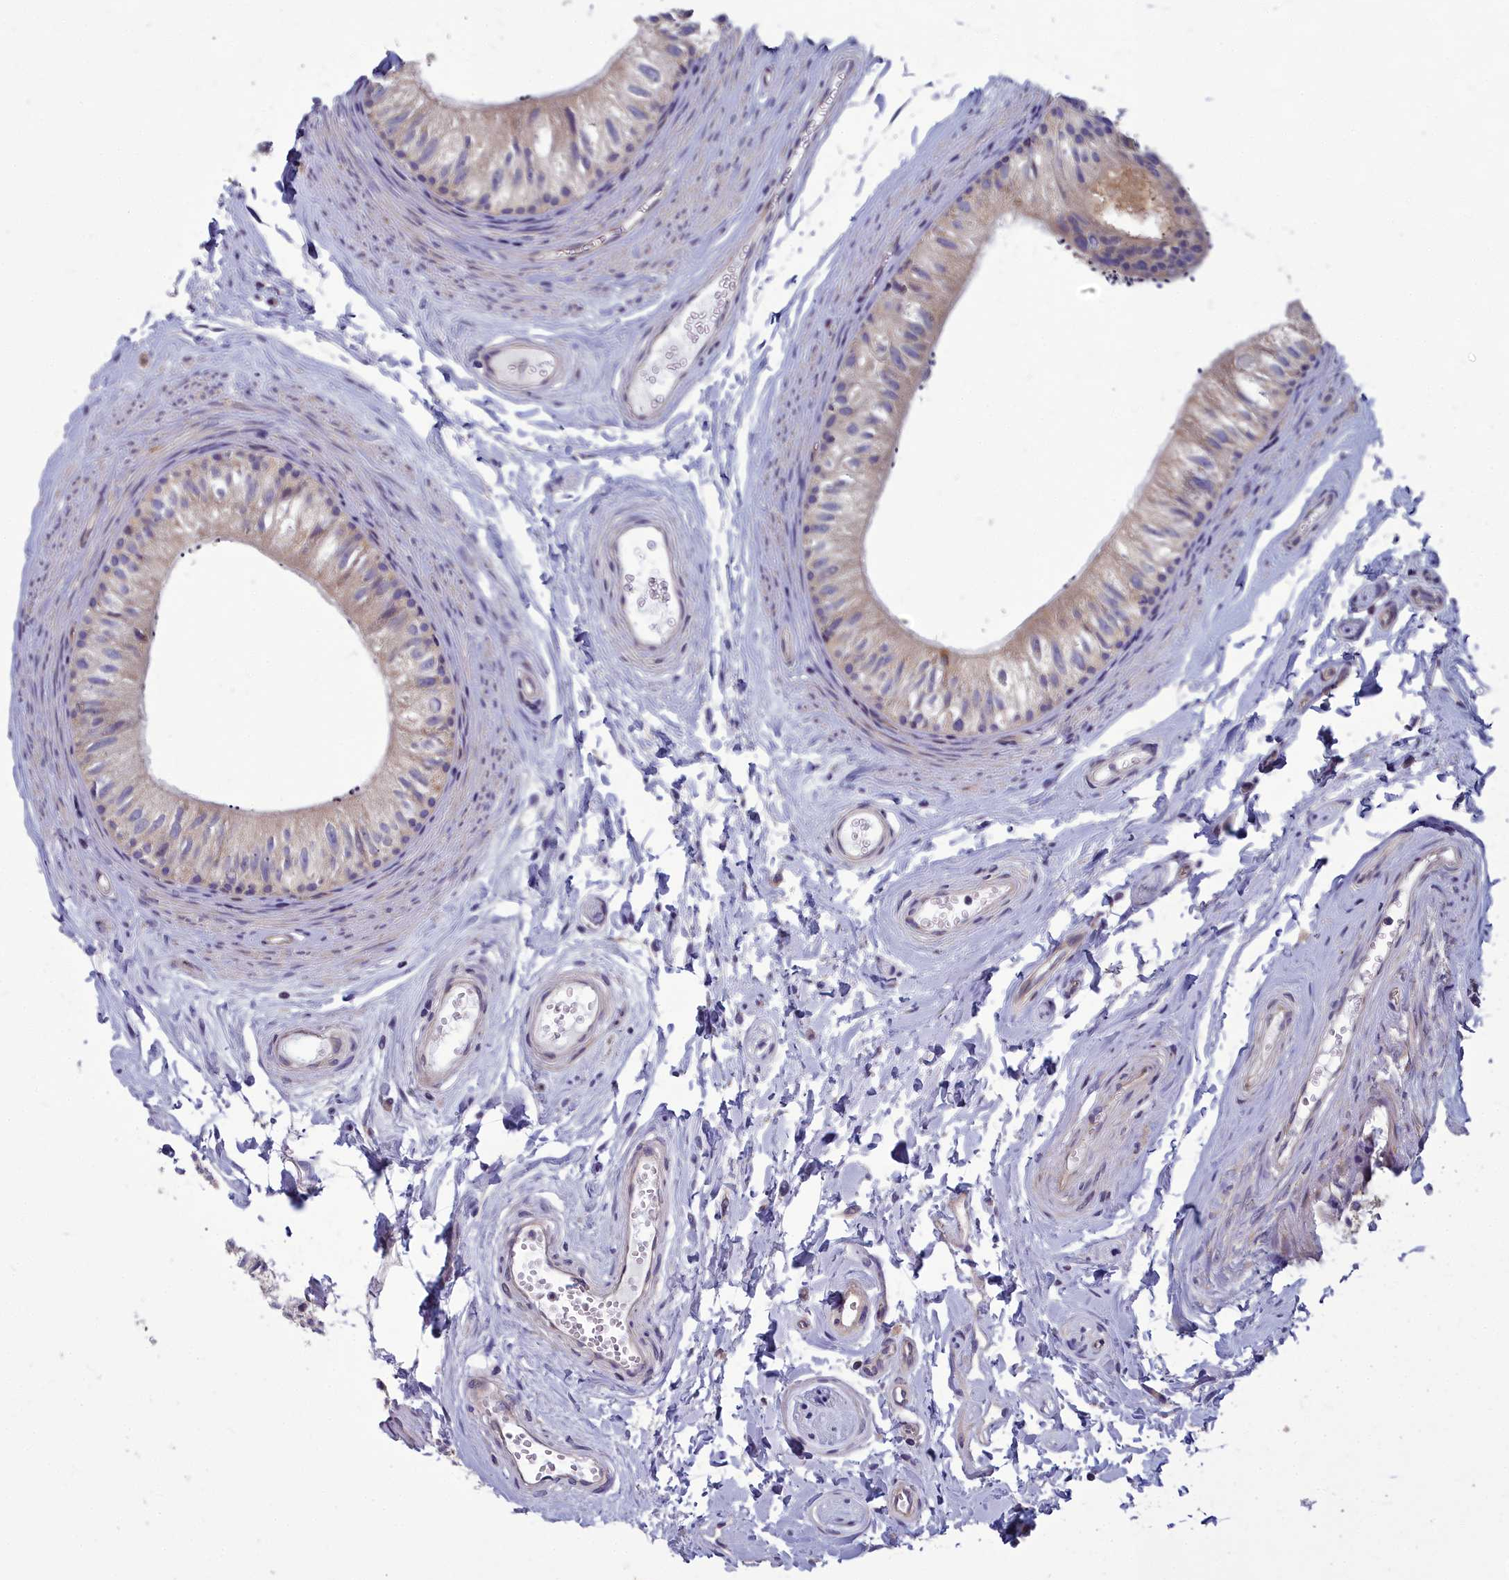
{"staining": {"intensity": "weak", "quantity": "<25%", "location": "cytoplasmic/membranous"}, "tissue": "epididymis", "cell_type": "Glandular cells", "image_type": "normal", "snomed": [{"axis": "morphology", "description": "Normal tissue, NOS"}, {"axis": "topography", "description": "Epididymis"}], "caption": "This is an IHC image of benign human epididymis. There is no expression in glandular cells.", "gene": "COX20", "patient": {"sex": "male", "age": 56}}